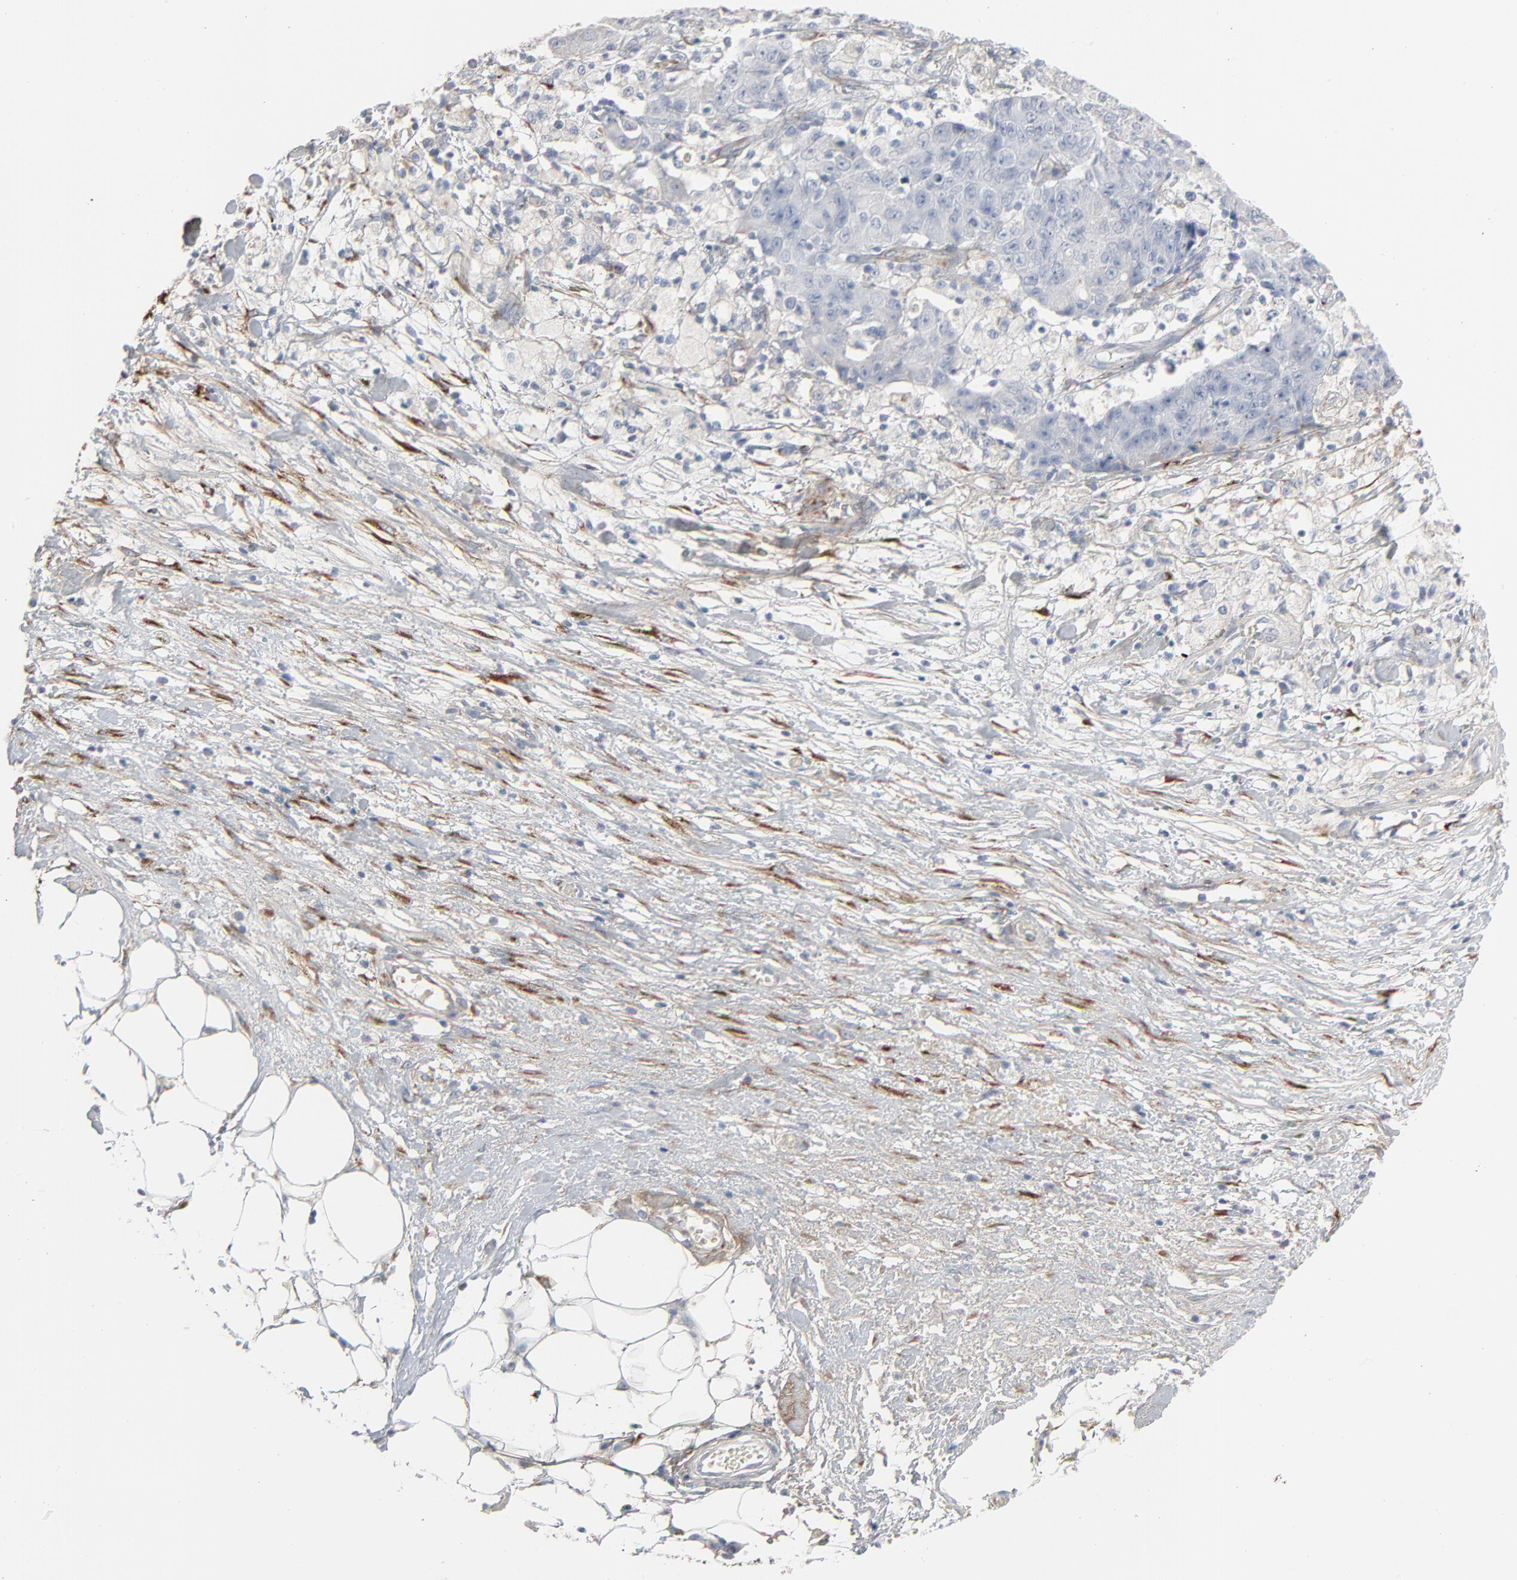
{"staining": {"intensity": "negative", "quantity": "none", "location": "none"}, "tissue": "ovarian cancer", "cell_type": "Tumor cells", "image_type": "cancer", "snomed": [{"axis": "morphology", "description": "Carcinoma, endometroid"}, {"axis": "topography", "description": "Ovary"}], "caption": "The image shows no staining of tumor cells in ovarian endometroid carcinoma.", "gene": "BGN", "patient": {"sex": "female", "age": 42}}